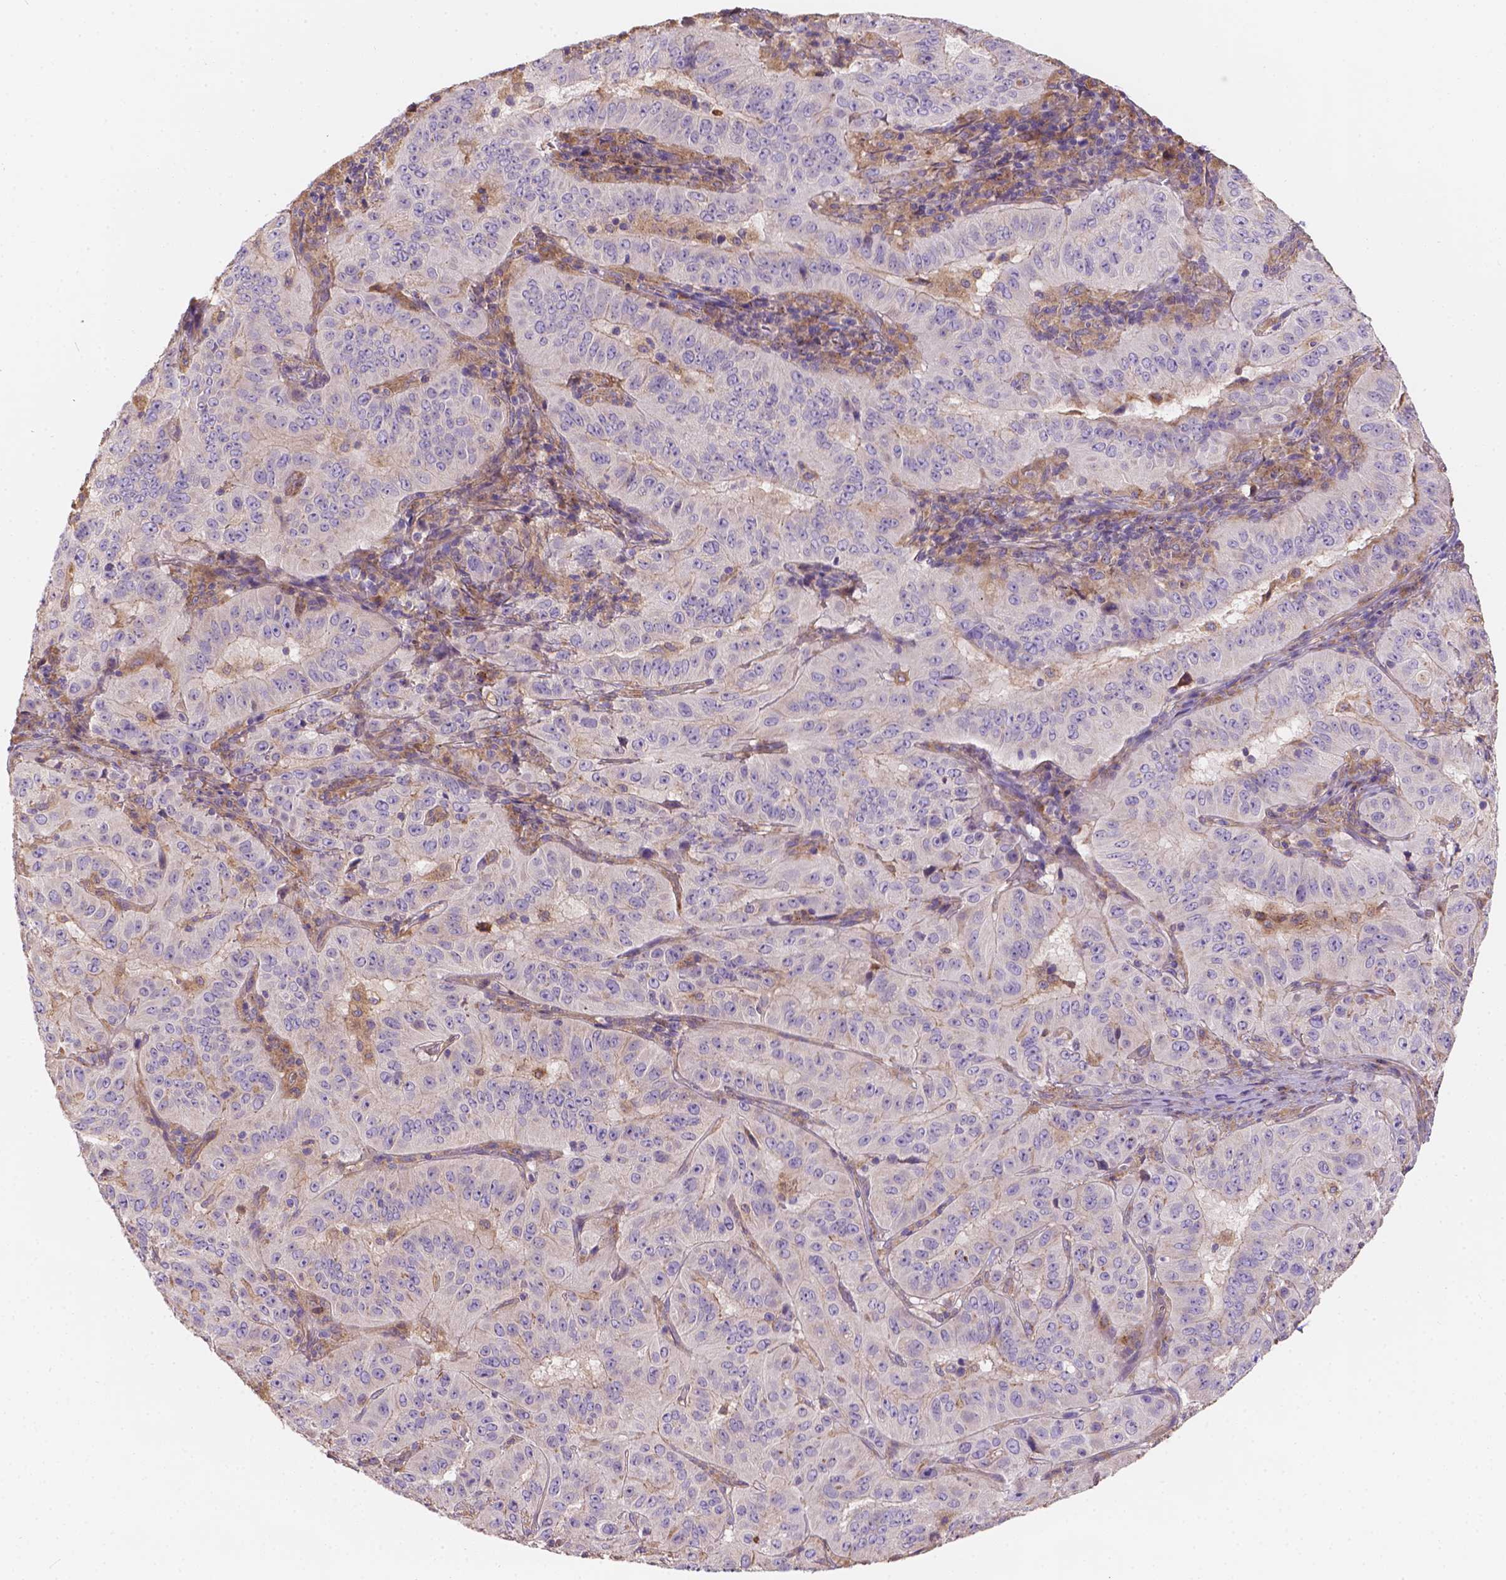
{"staining": {"intensity": "negative", "quantity": "none", "location": "none"}, "tissue": "pancreatic cancer", "cell_type": "Tumor cells", "image_type": "cancer", "snomed": [{"axis": "morphology", "description": "Adenocarcinoma, NOS"}, {"axis": "topography", "description": "Pancreas"}], "caption": "Photomicrograph shows no protein positivity in tumor cells of pancreatic cancer tissue. The staining was performed using DAB (3,3'-diaminobenzidine) to visualize the protein expression in brown, while the nuclei were stained in blue with hematoxylin (Magnification: 20x).", "gene": "CDK10", "patient": {"sex": "male", "age": 63}}